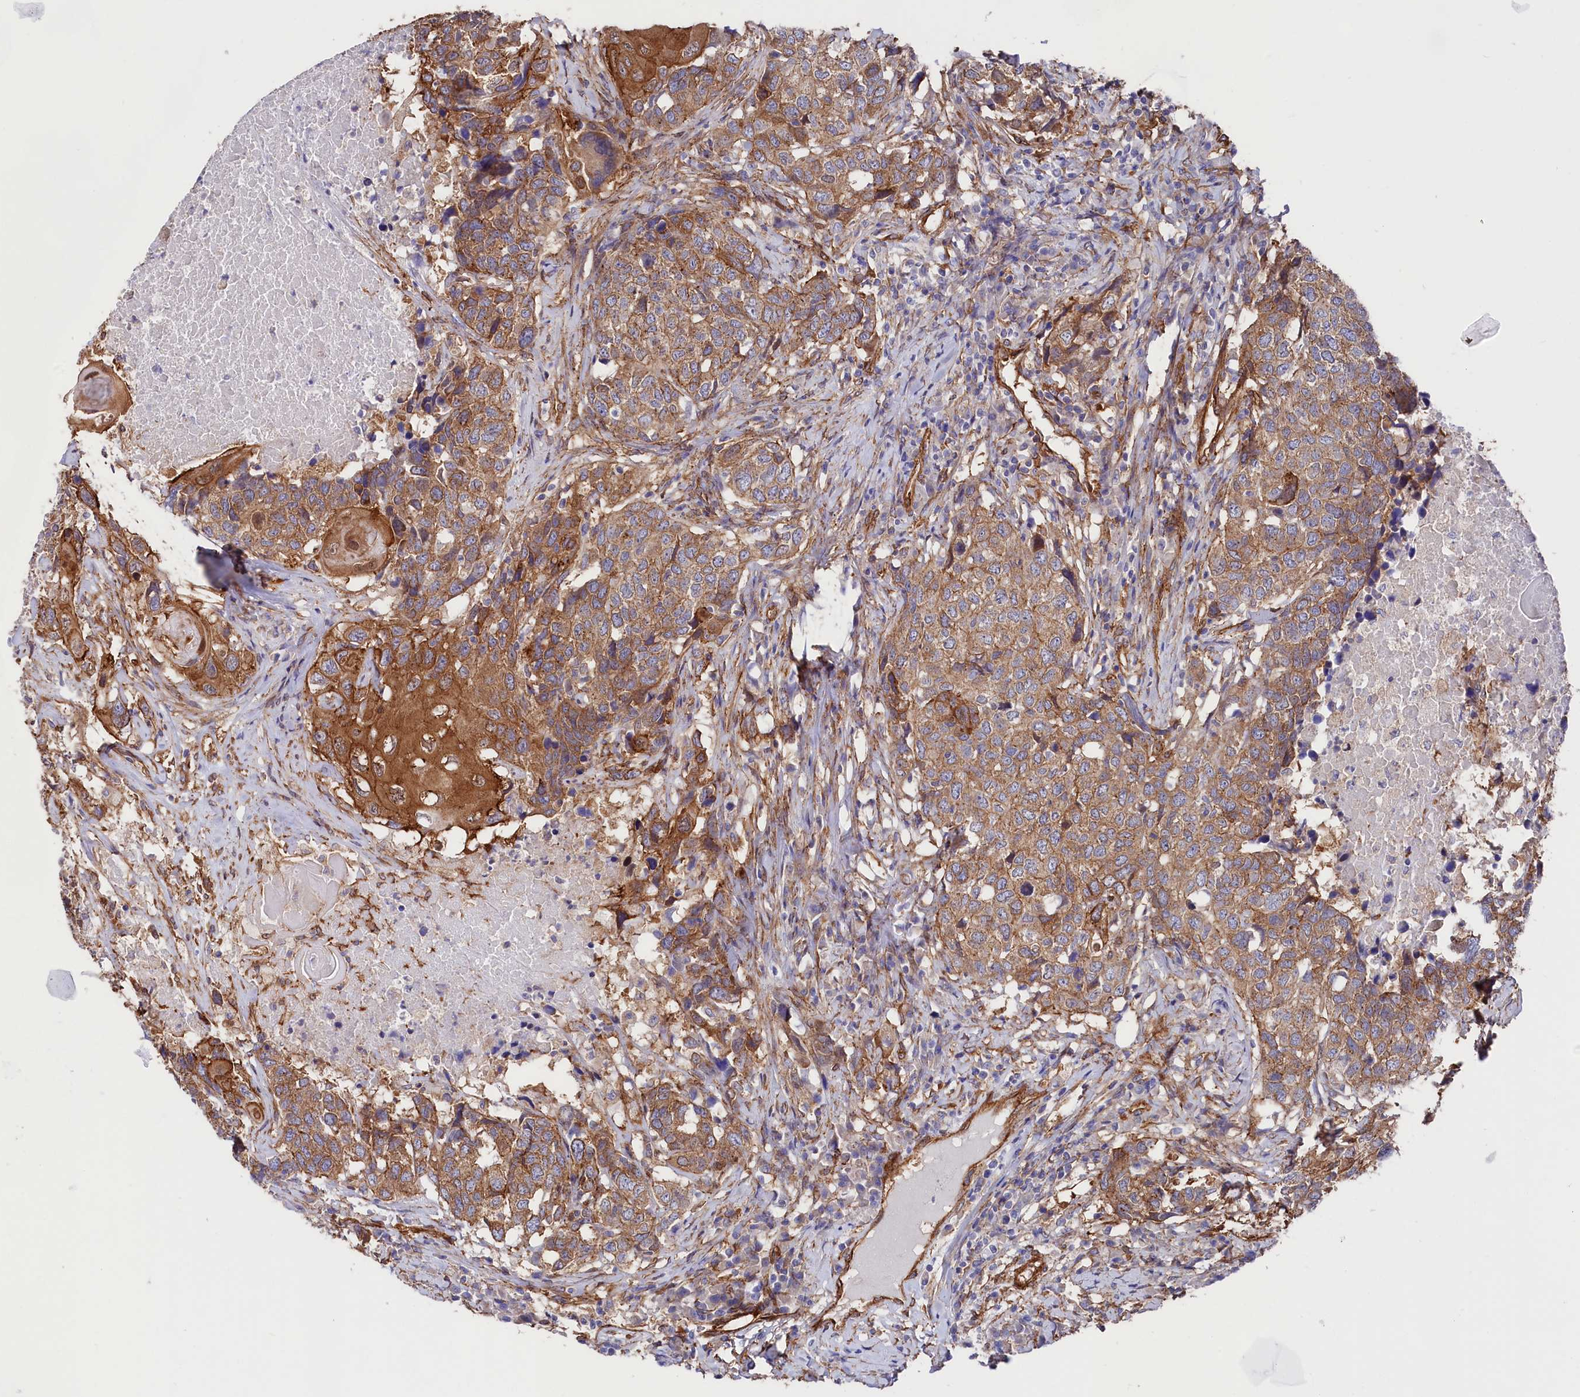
{"staining": {"intensity": "moderate", "quantity": ">75%", "location": "cytoplasmic/membranous"}, "tissue": "head and neck cancer", "cell_type": "Tumor cells", "image_type": "cancer", "snomed": [{"axis": "morphology", "description": "Squamous cell carcinoma, NOS"}, {"axis": "topography", "description": "Head-Neck"}], "caption": "Protein staining of head and neck cancer (squamous cell carcinoma) tissue exhibits moderate cytoplasmic/membranous expression in approximately >75% of tumor cells.", "gene": "TNKS1BP1", "patient": {"sex": "male", "age": 66}}